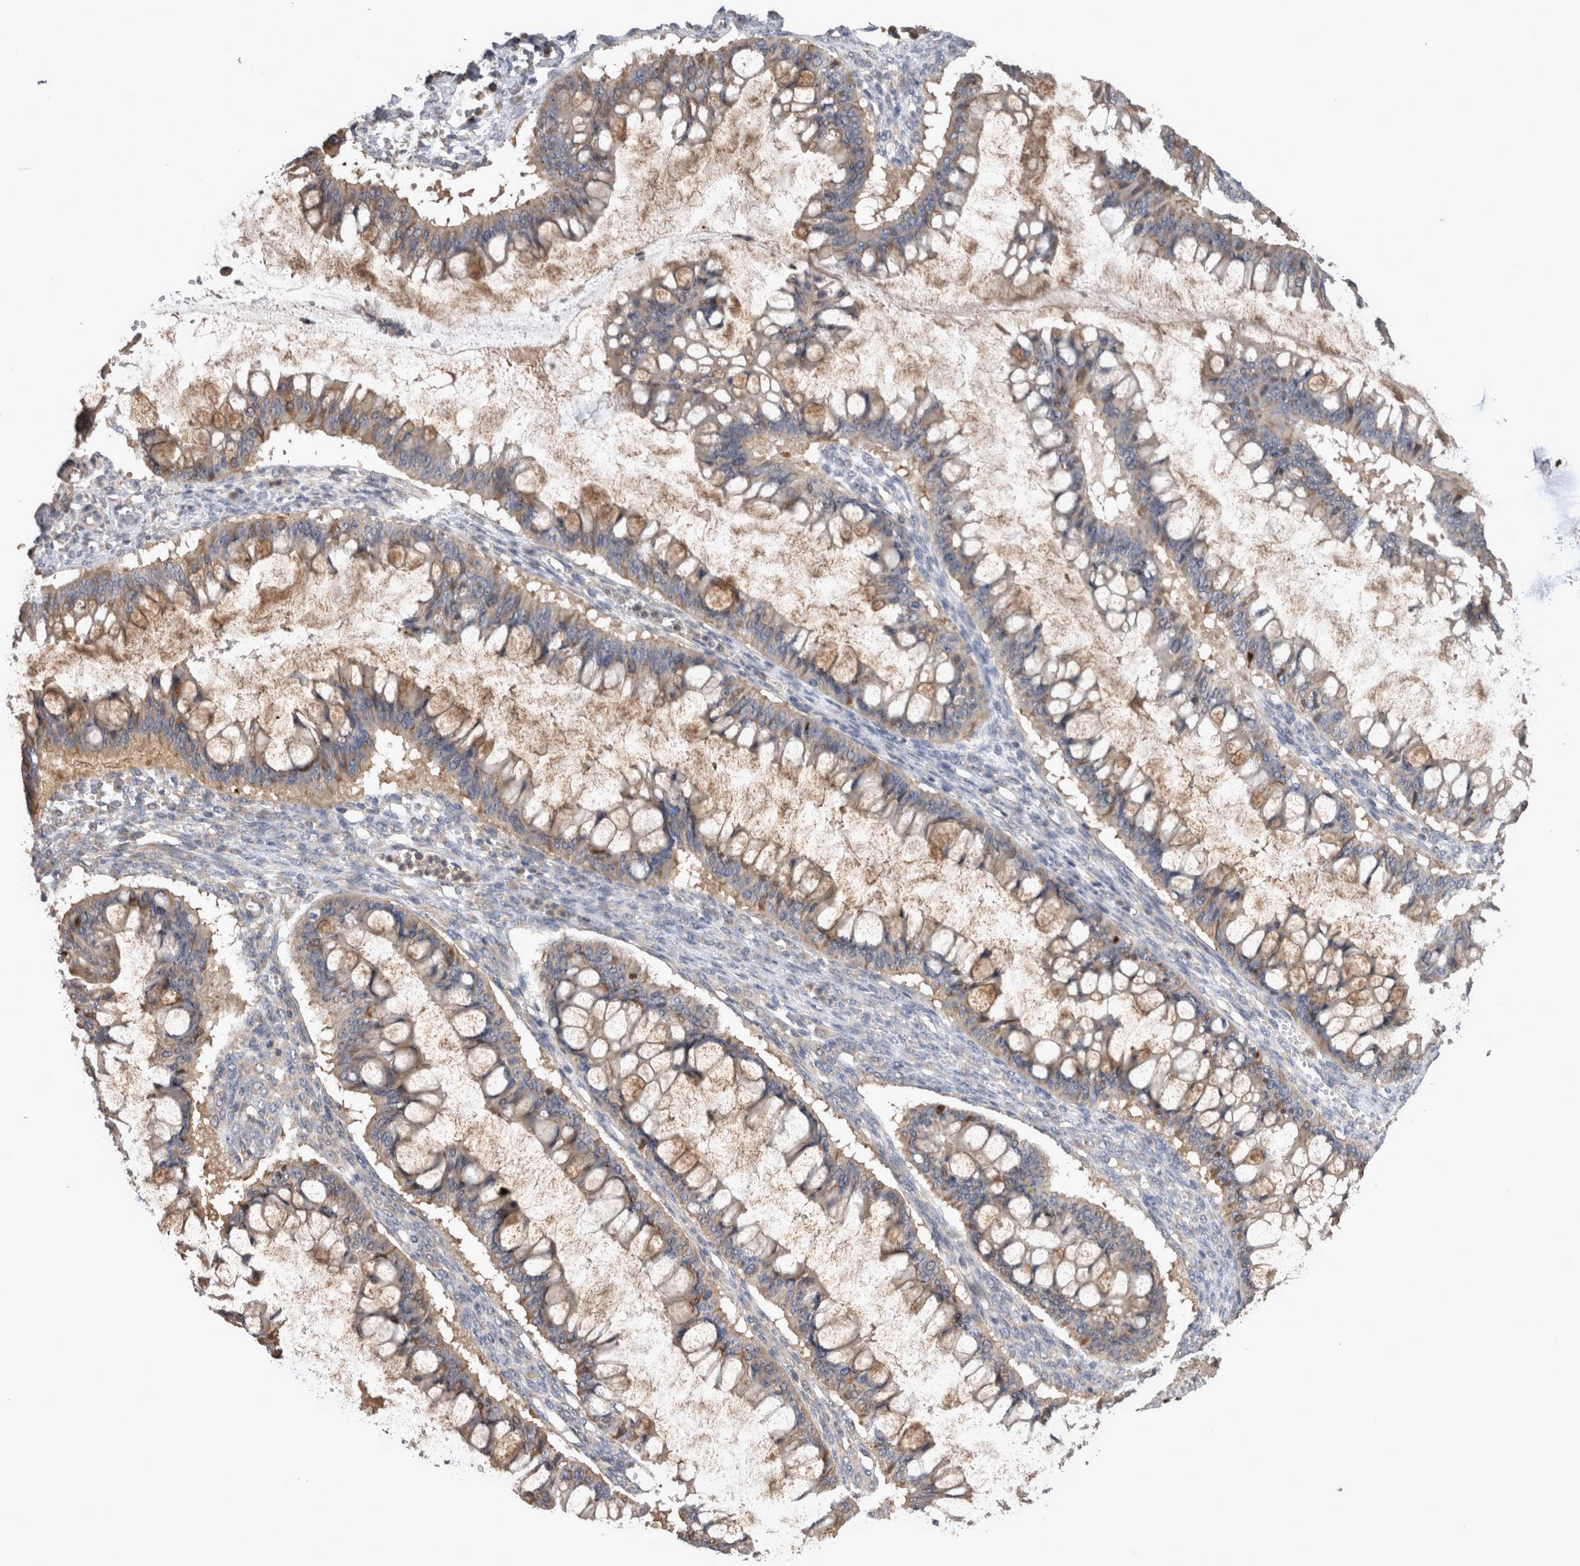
{"staining": {"intensity": "weak", "quantity": "25%-75%", "location": "cytoplasmic/membranous"}, "tissue": "ovarian cancer", "cell_type": "Tumor cells", "image_type": "cancer", "snomed": [{"axis": "morphology", "description": "Cystadenocarcinoma, mucinous, NOS"}, {"axis": "topography", "description": "Ovary"}], "caption": "IHC image of human ovarian mucinous cystadenocarcinoma stained for a protein (brown), which shows low levels of weak cytoplasmic/membranous expression in approximately 25%-75% of tumor cells.", "gene": "TMED7", "patient": {"sex": "female", "age": 73}}